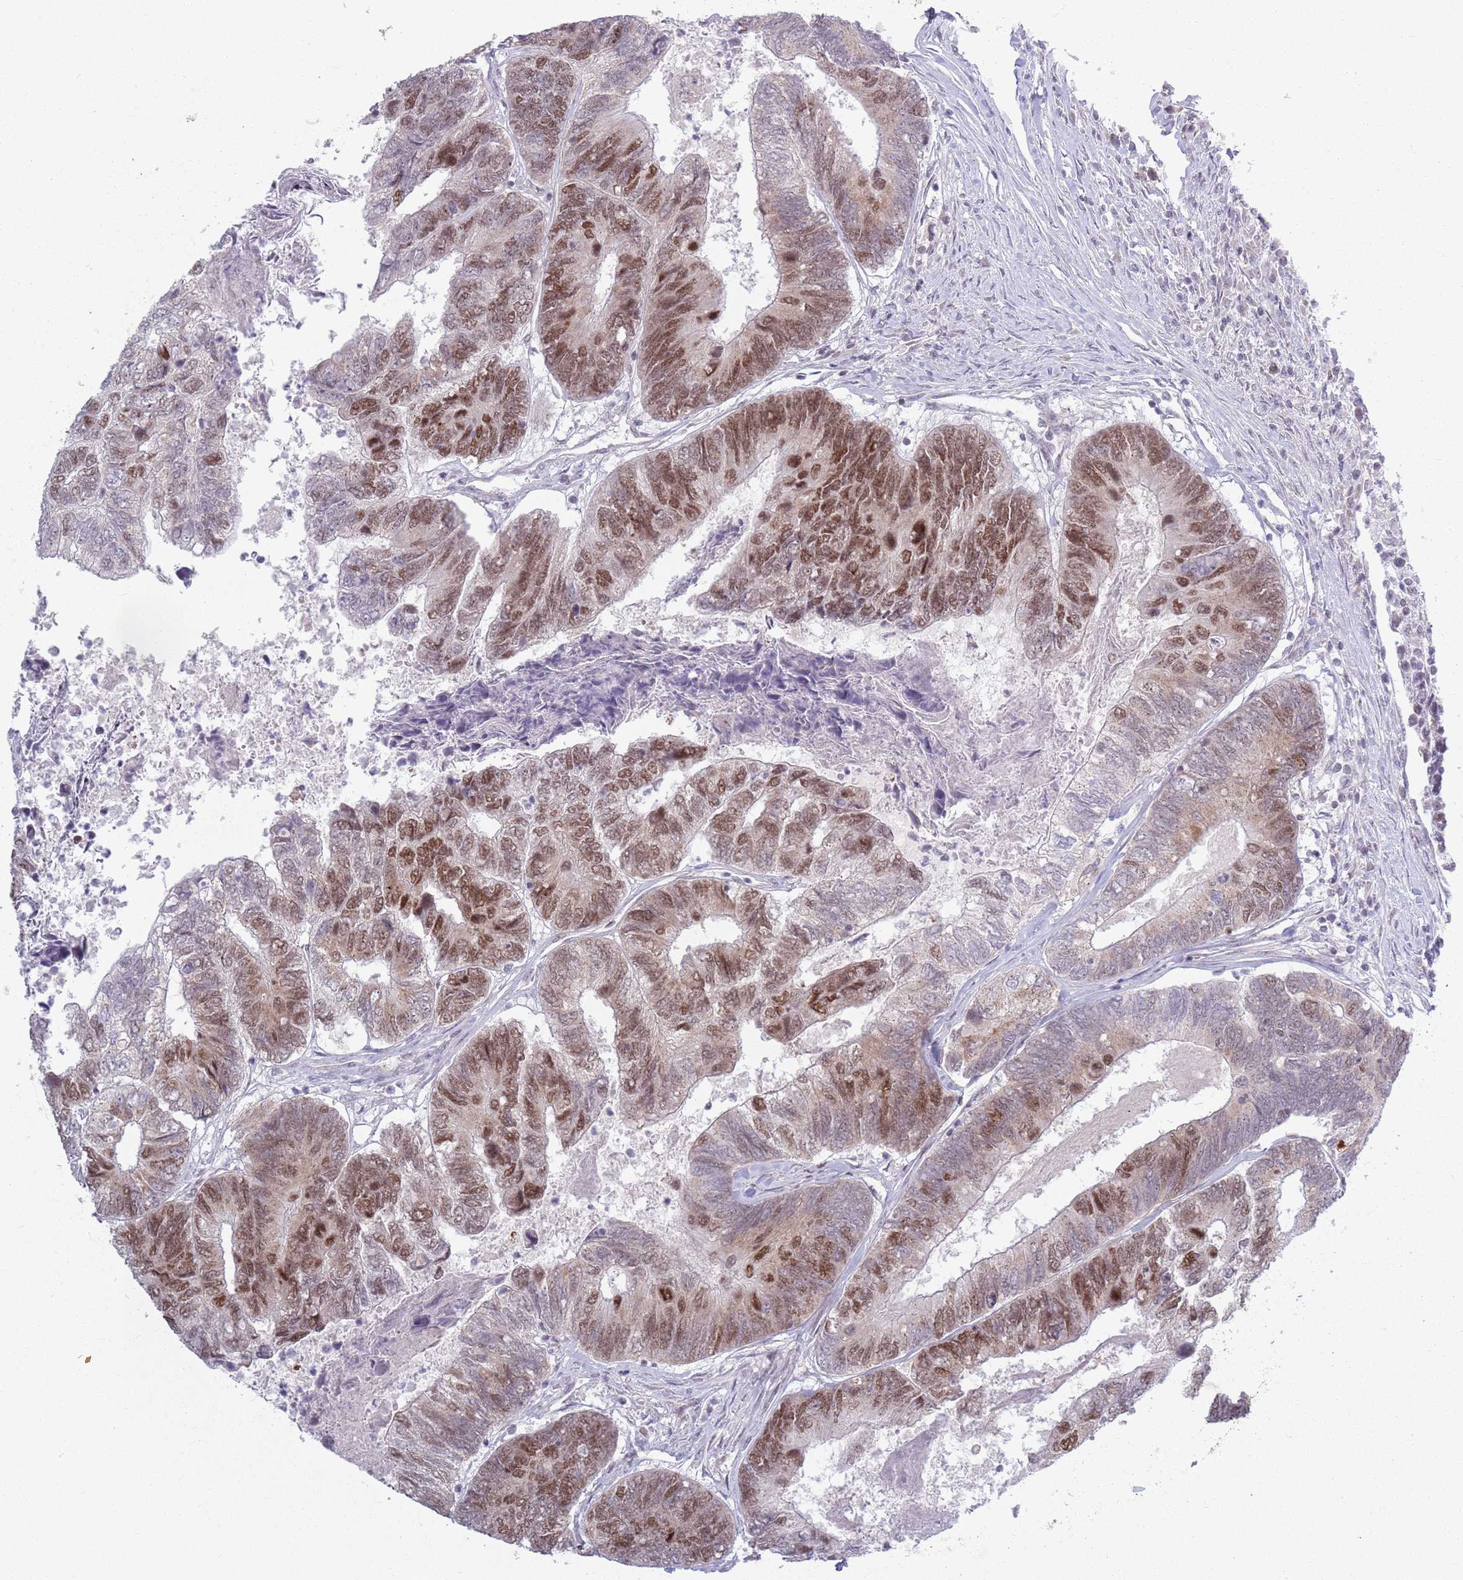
{"staining": {"intensity": "moderate", "quantity": "25%-75%", "location": "nuclear"}, "tissue": "colorectal cancer", "cell_type": "Tumor cells", "image_type": "cancer", "snomed": [{"axis": "morphology", "description": "Adenocarcinoma, NOS"}, {"axis": "topography", "description": "Colon"}], "caption": "High-power microscopy captured an IHC micrograph of colorectal cancer, revealing moderate nuclear staining in approximately 25%-75% of tumor cells. (DAB IHC, brown staining for protein, blue staining for nuclei).", "gene": "MRPL34", "patient": {"sex": "female", "age": 67}}